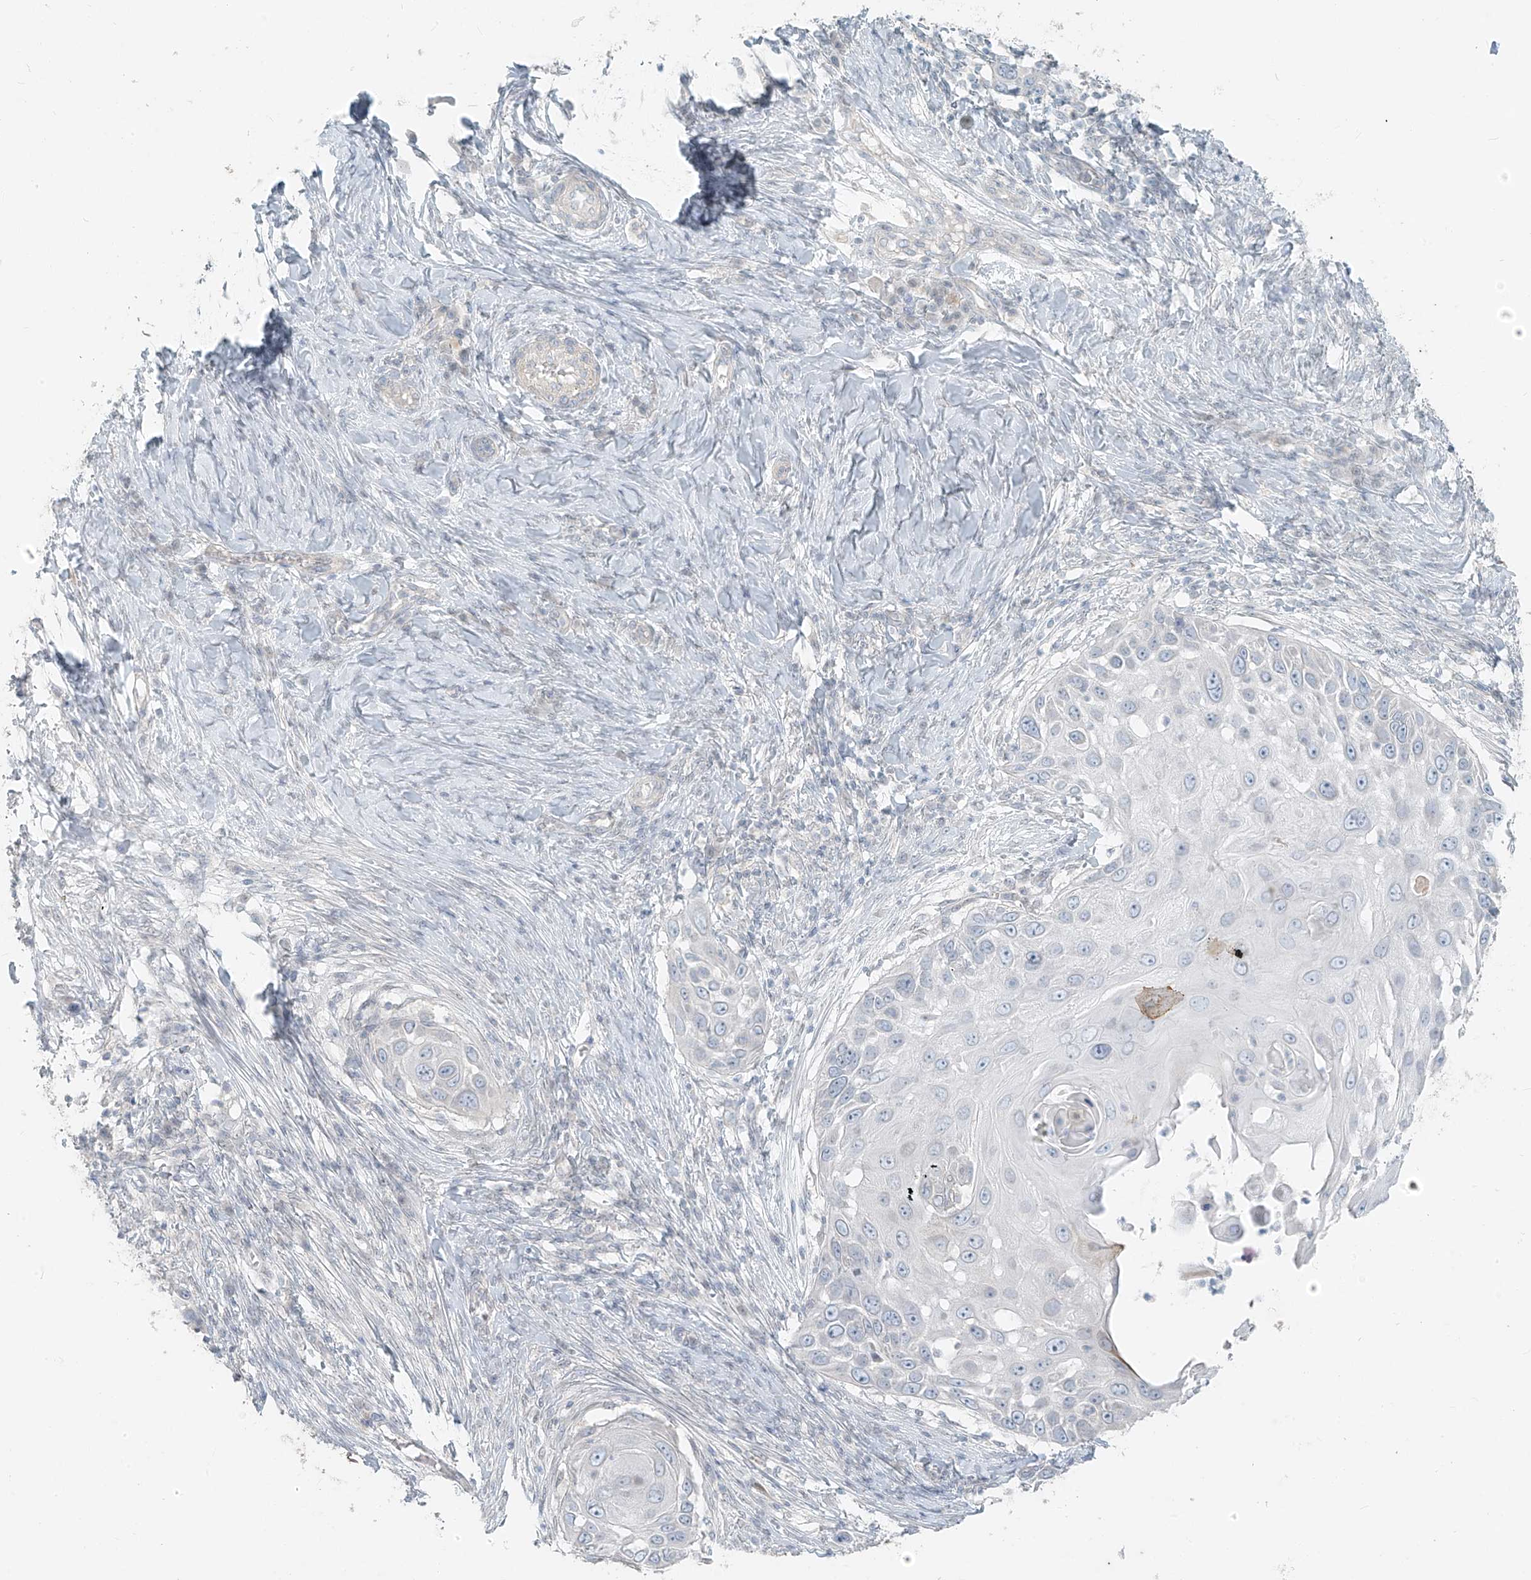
{"staining": {"intensity": "negative", "quantity": "none", "location": "none"}, "tissue": "skin cancer", "cell_type": "Tumor cells", "image_type": "cancer", "snomed": [{"axis": "morphology", "description": "Squamous cell carcinoma, NOS"}, {"axis": "topography", "description": "Skin"}], "caption": "The IHC image has no significant positivity in tumor cells of squamous cell carcinoma (skin) tissue.", "gene": "OSBPL7", "patient": {"sex": "female", "age": 44}}